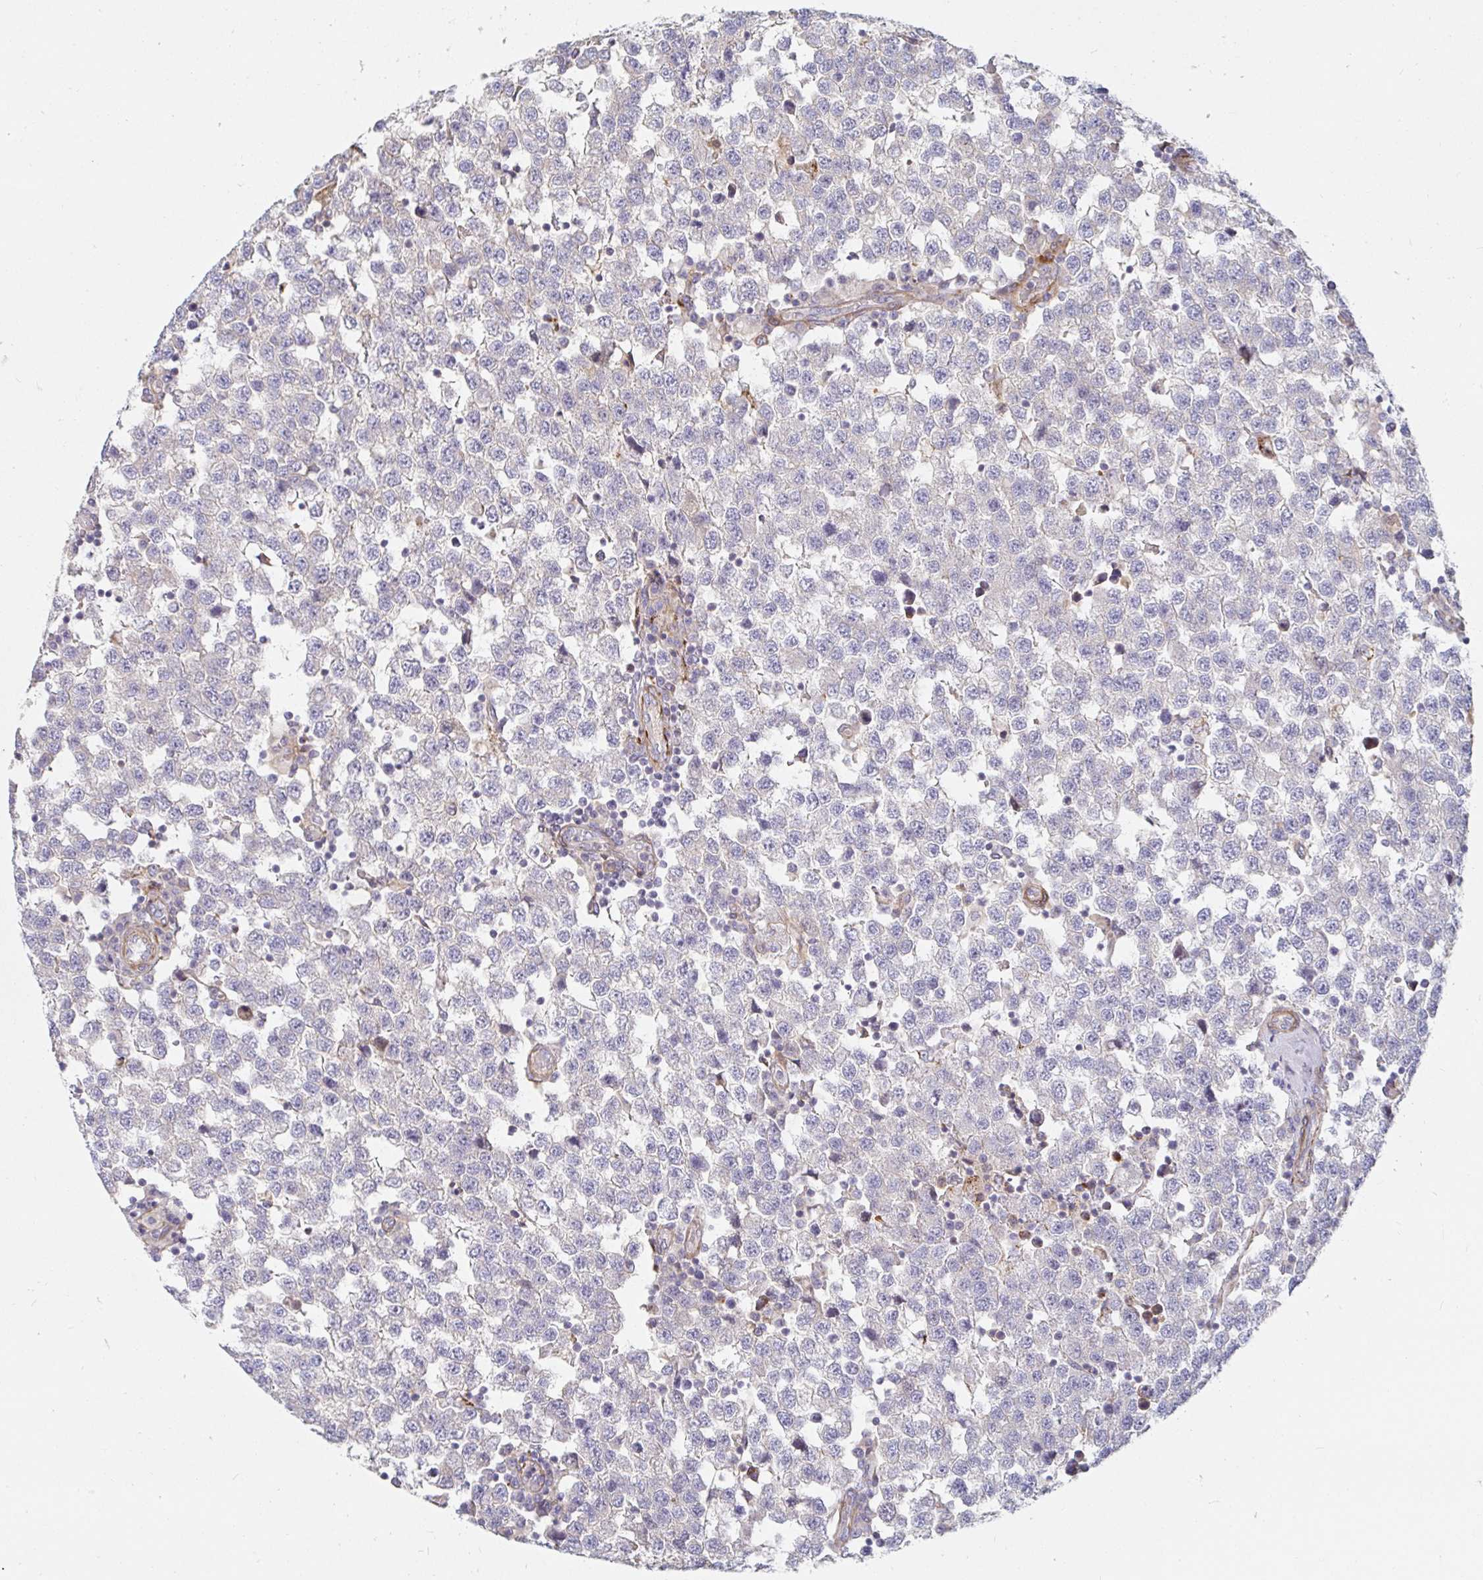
{"staining": {"intensity": "negative", "quantity": "none", "location": "none"}, "tissue": "testis cancer", "cell_type": "Tumor cells", "image_type": "cancer", "snomed": [{"axis": "morphology", "description": "Seminoma, NOS"}, {"axis": "topography", "description": "Testis"}], "caption": "High magnification brightfield microscopy of testis seminoma stained with DAB (3,3'-diaminobenzidine) (brown) and counterstained with hematoxylin (blue): tumor cells show no significant positivity.", "gene": "SSH2", "patient": {"sex": "male", "age": 34}}